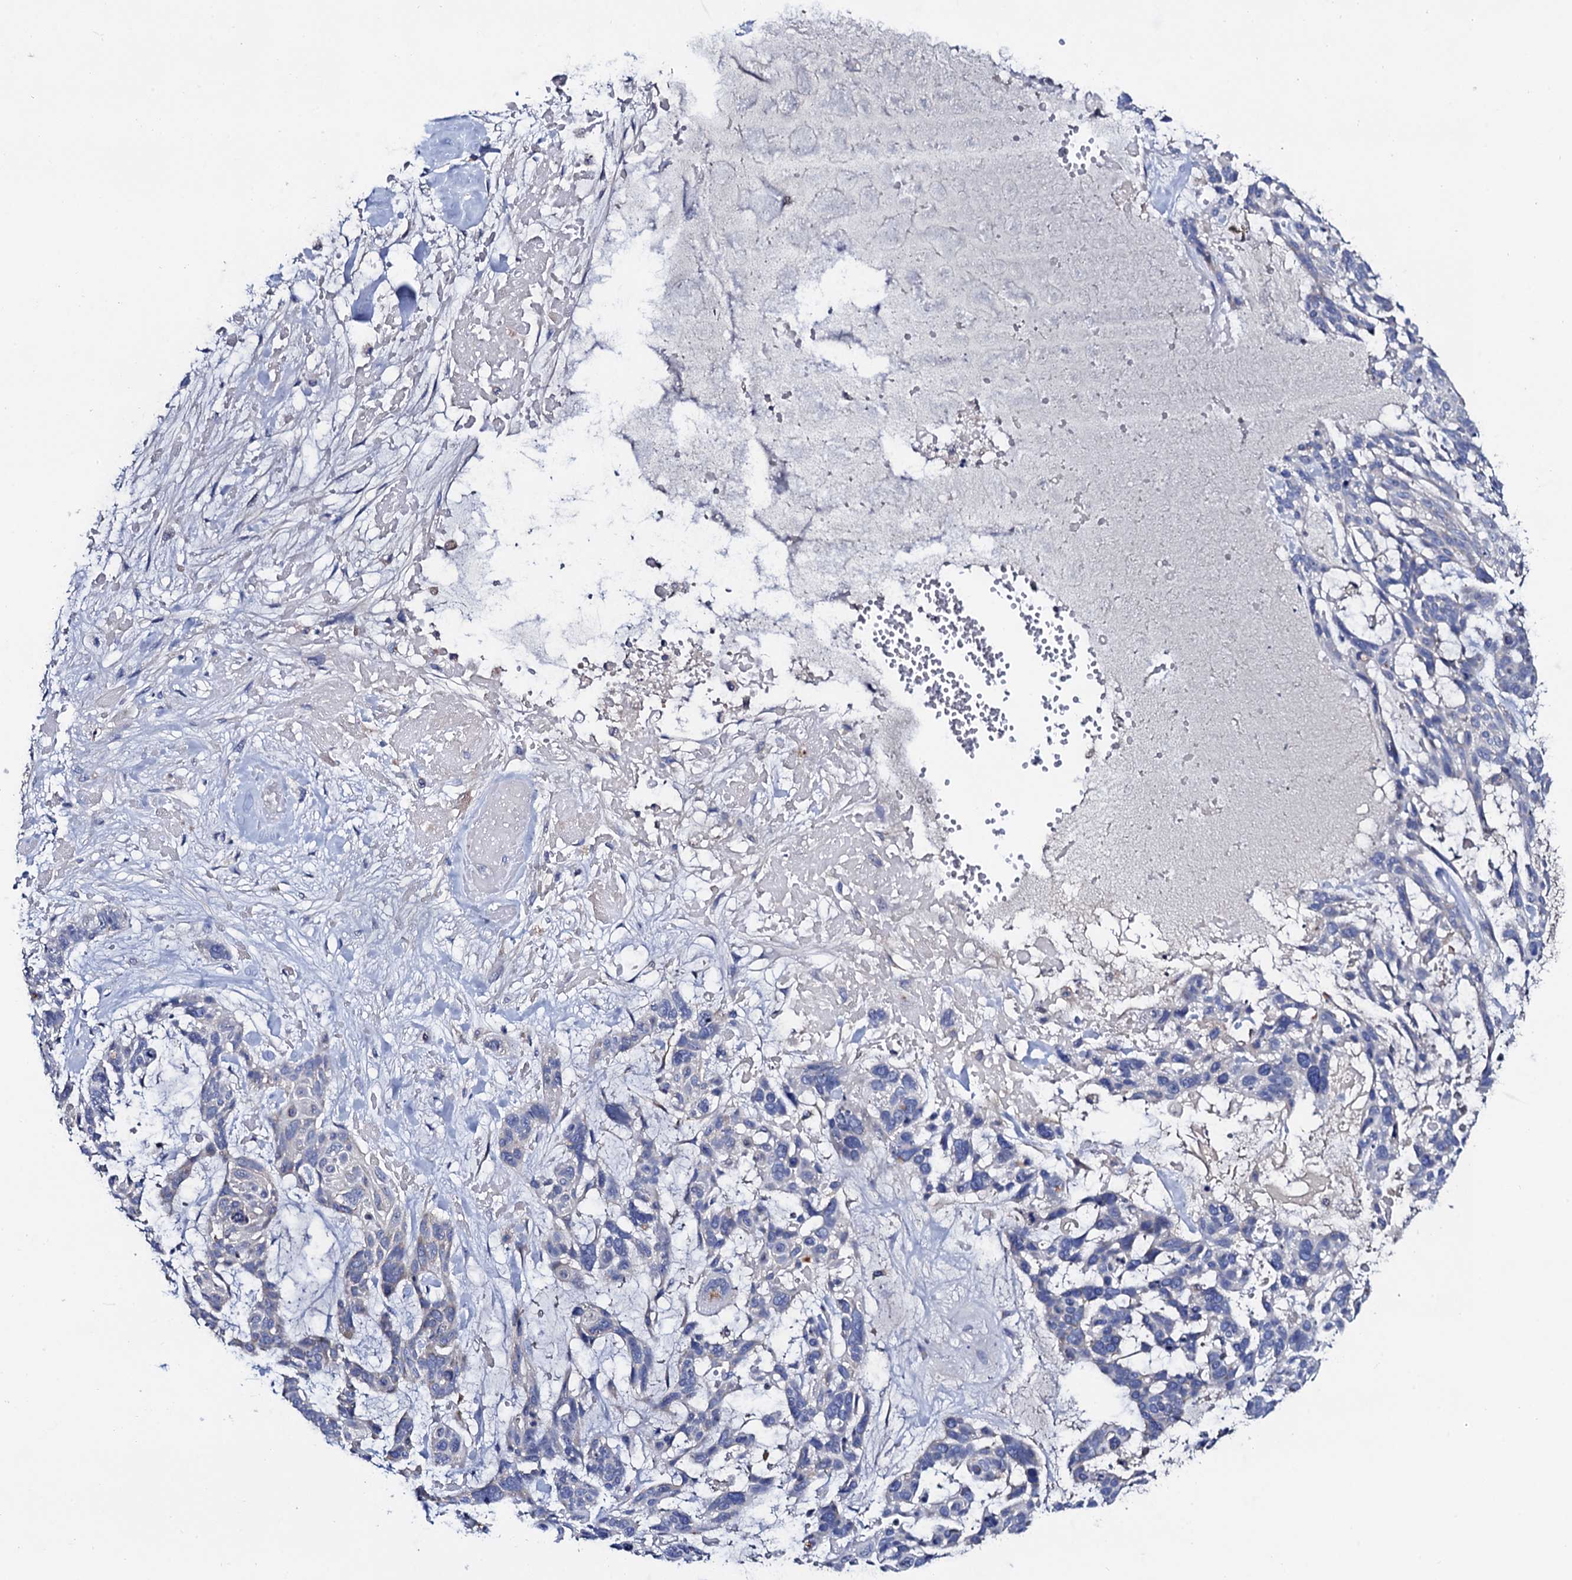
{"staining": {"intensity": "negative", "quantity": "none", "location": "none"}, "tissue": "skin cancer", "cell_type": "Tumor cells", "image_type": "cancer", "snomed": [{"axis": "morphology", "description": "Basal cell carcinoma"}, {"axis": "topography", "description": "Skin"}], "caption": "Immunohistochemistry of human skin basal cell carcinoma demonstrates no positivity in tumor cells. (Stains: DAB (3,3'-diaminobenzidine) immunohistochemistry with hematoxylin counter stain, Microscopy: brightfield microscopy at high magnification).", "gene": "MRPL48", "patient": {"sex": "male", "age": 88}}